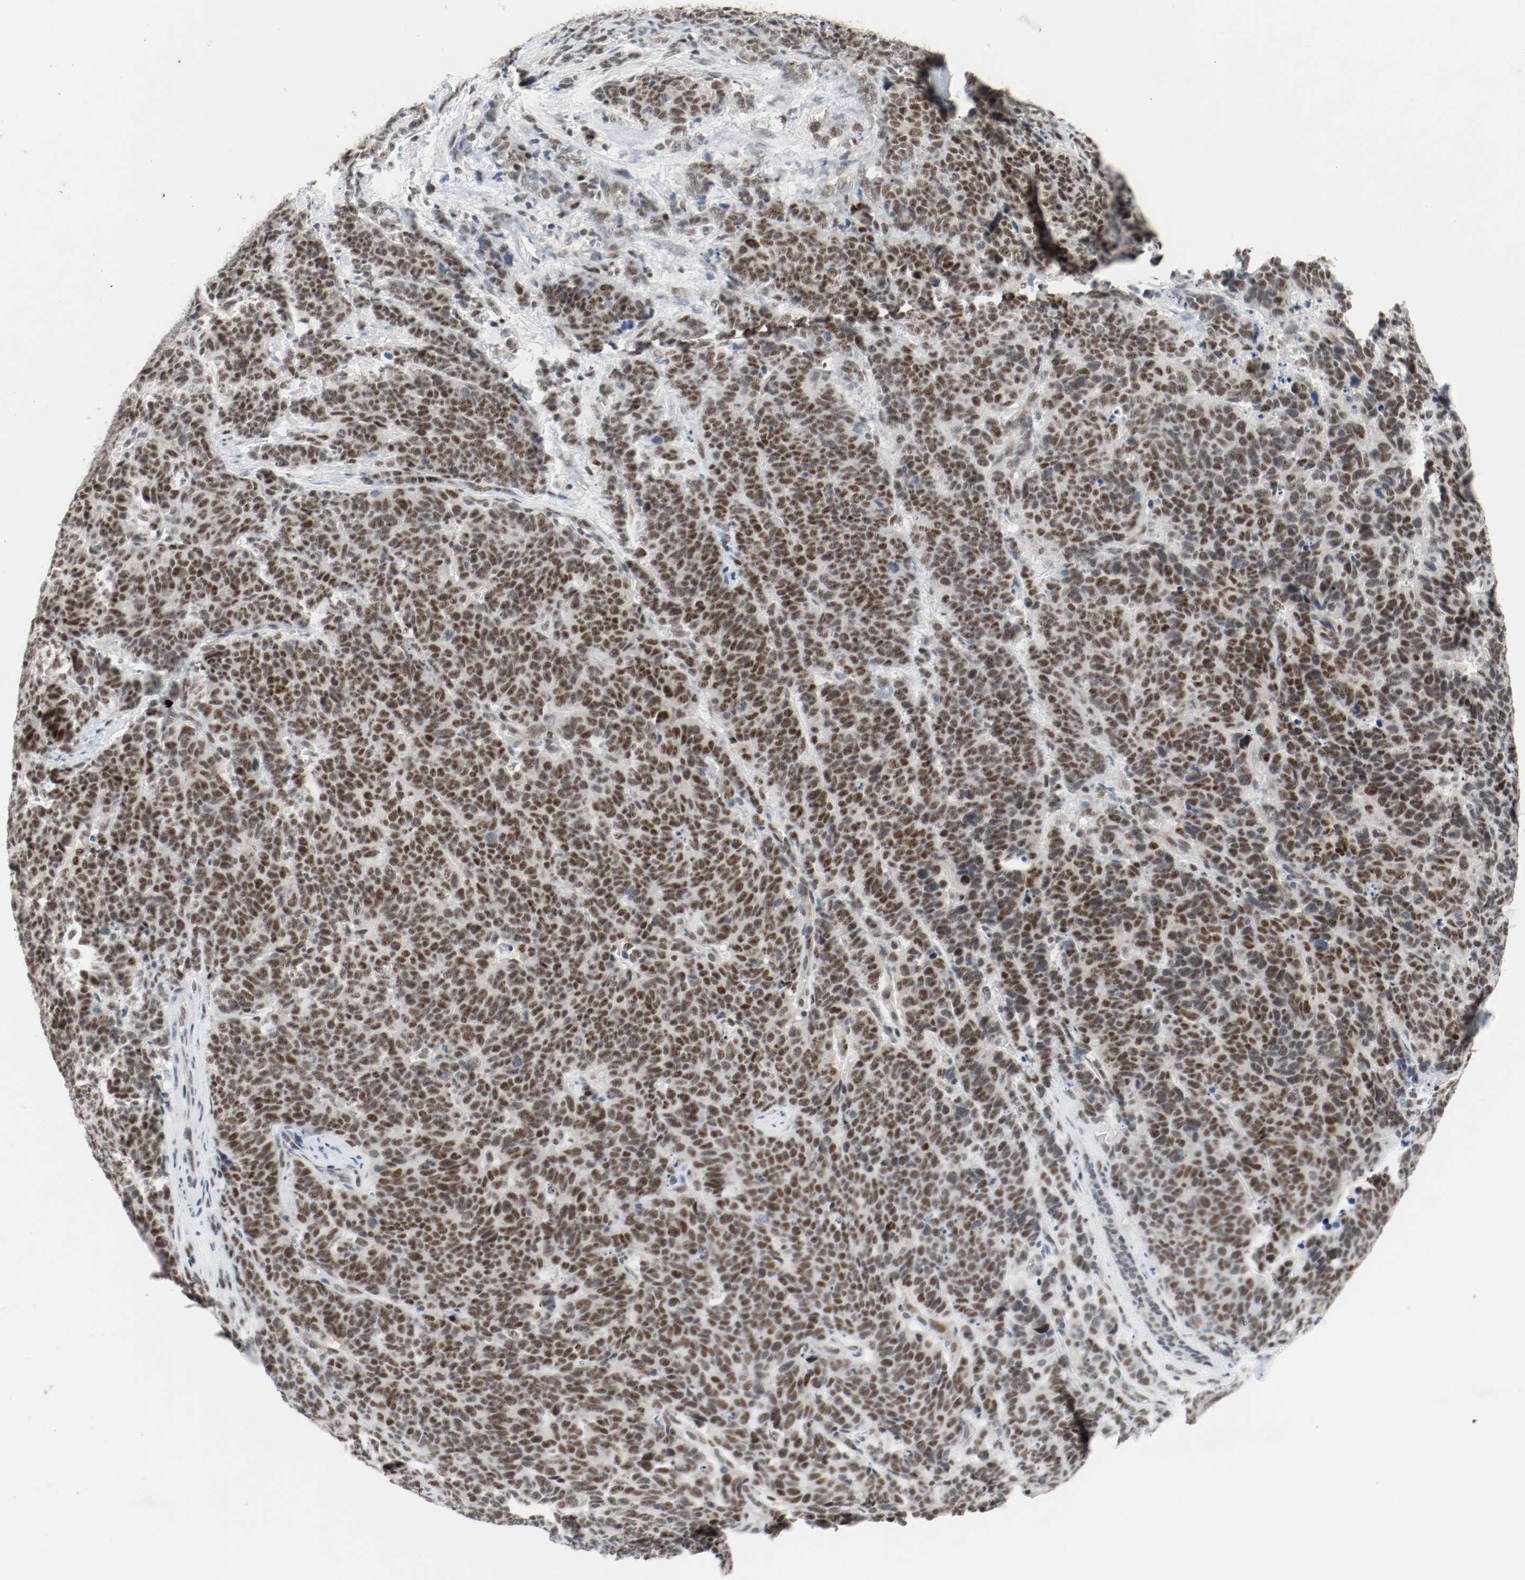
{"staining": {"intensity": "strong", "quantity": ">75%", "location": "nuclear"}, "tissue": "lung cancer", "cell_type": "Tumor cells", "image_type": "cancer", "snomed": [{"axis": "morphology", "description": "Neoplasm, malignant, NOS"}, {"axis": "topography", "description": "Lung"}], "caption": "Tumor cells reveal strong nuclear expression in about >75% of cells in malignant neoplasm (lung).", "gene": "ASH1L", "patient": {"sex": "female", "age": 58}}